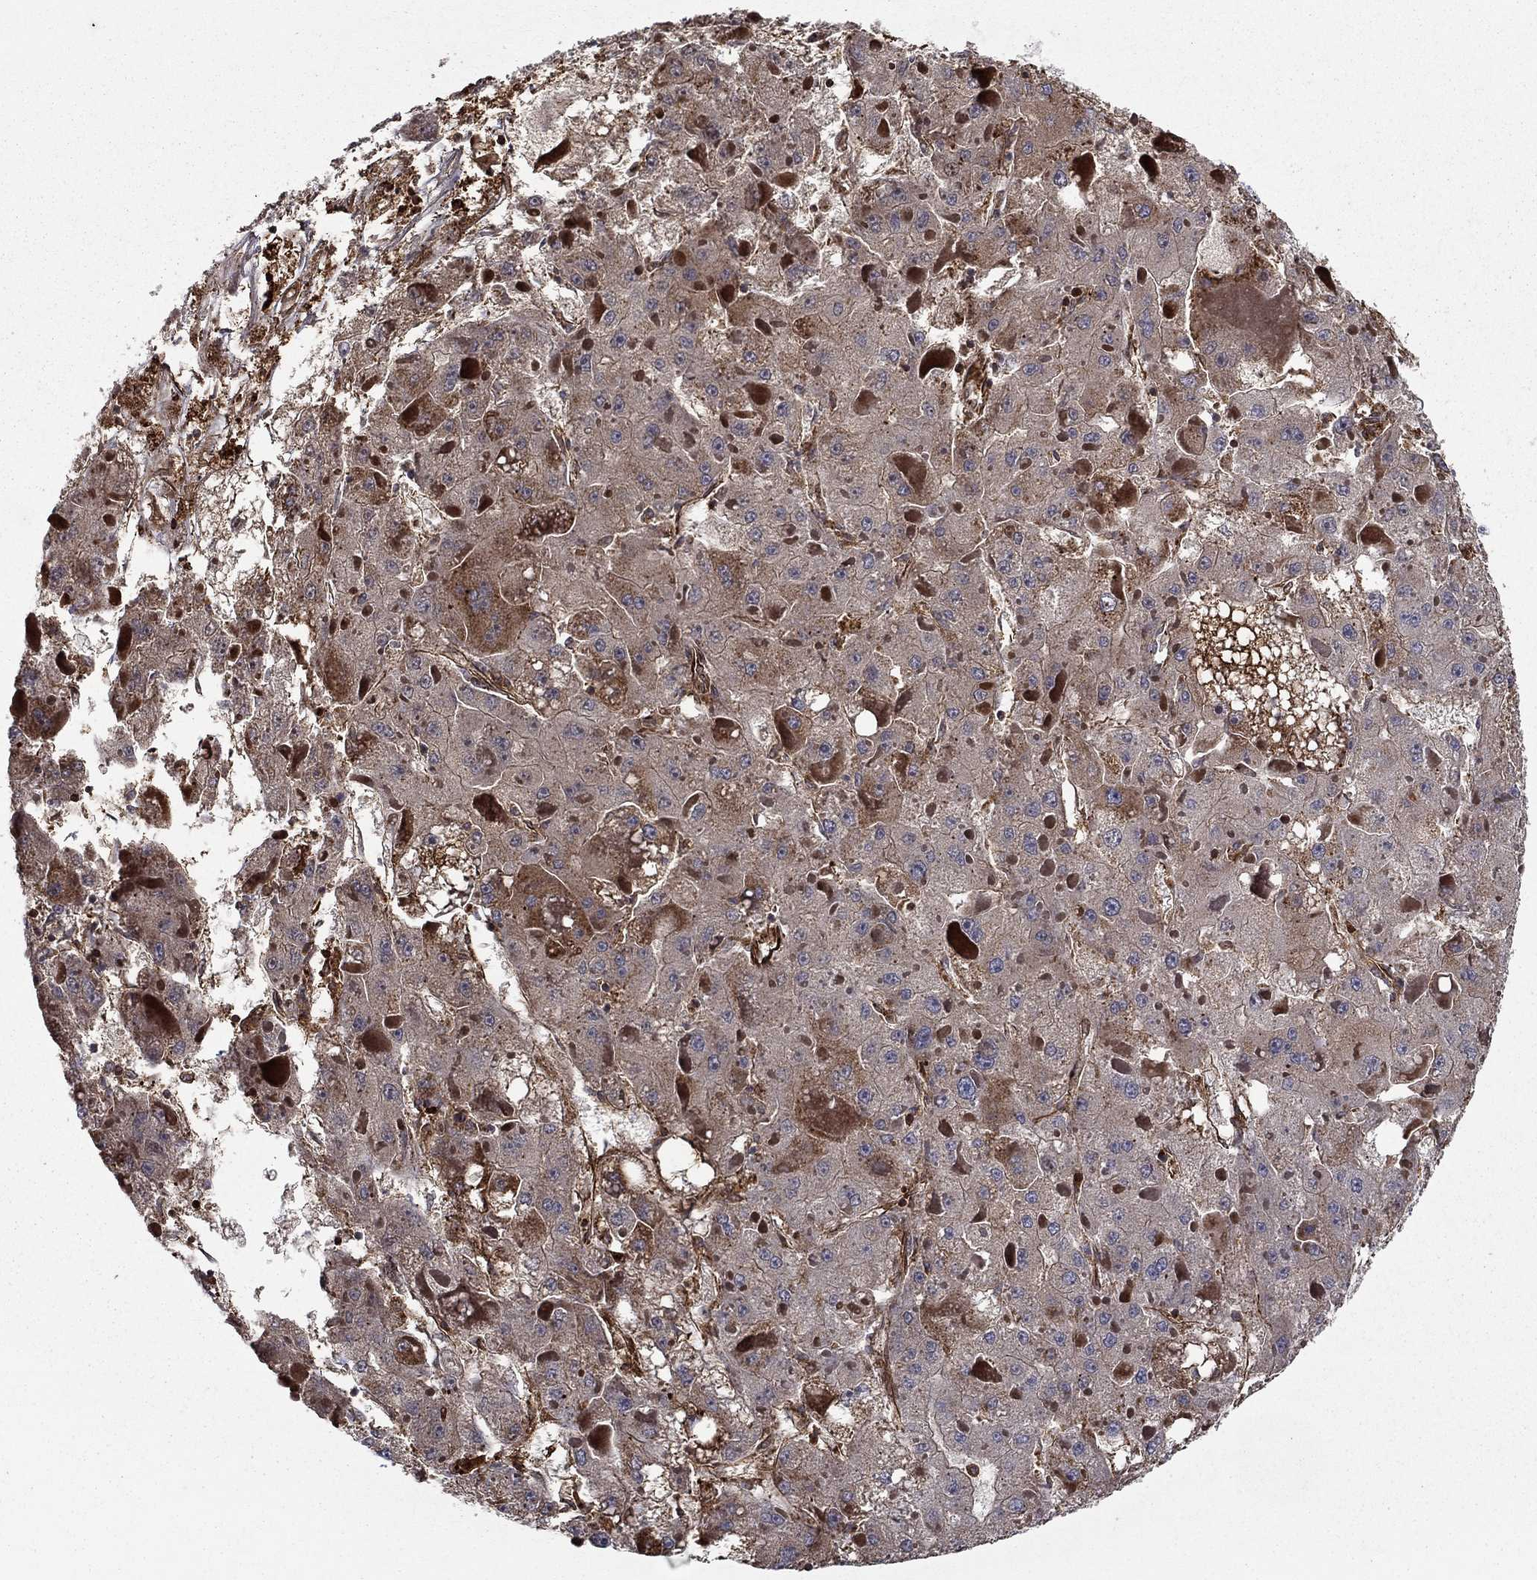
{"staining": {"intensity": "moderate", "quantity": "25%-75%", "location": "cytoplasmic/membranous"}, "tissue": "liver cancer", "cell_type": "Tumor cells", "image_type": "cancer", "snomed": [{"axis": "morphology", "description": "Carcinoma, Hepatocellular, NOS"}, {"axis": "topography", "description": "Liver"}], "caption": "The immunohistochemical stain labels moderate cytoplasmic/membranous positivity in tumor cells of hepatocellular carcinoma (liver) tissue. (IHC, brightfield microscopy, high magnification).", "gene": "ADM", "patient": {"sex": "female", "age": 73}}